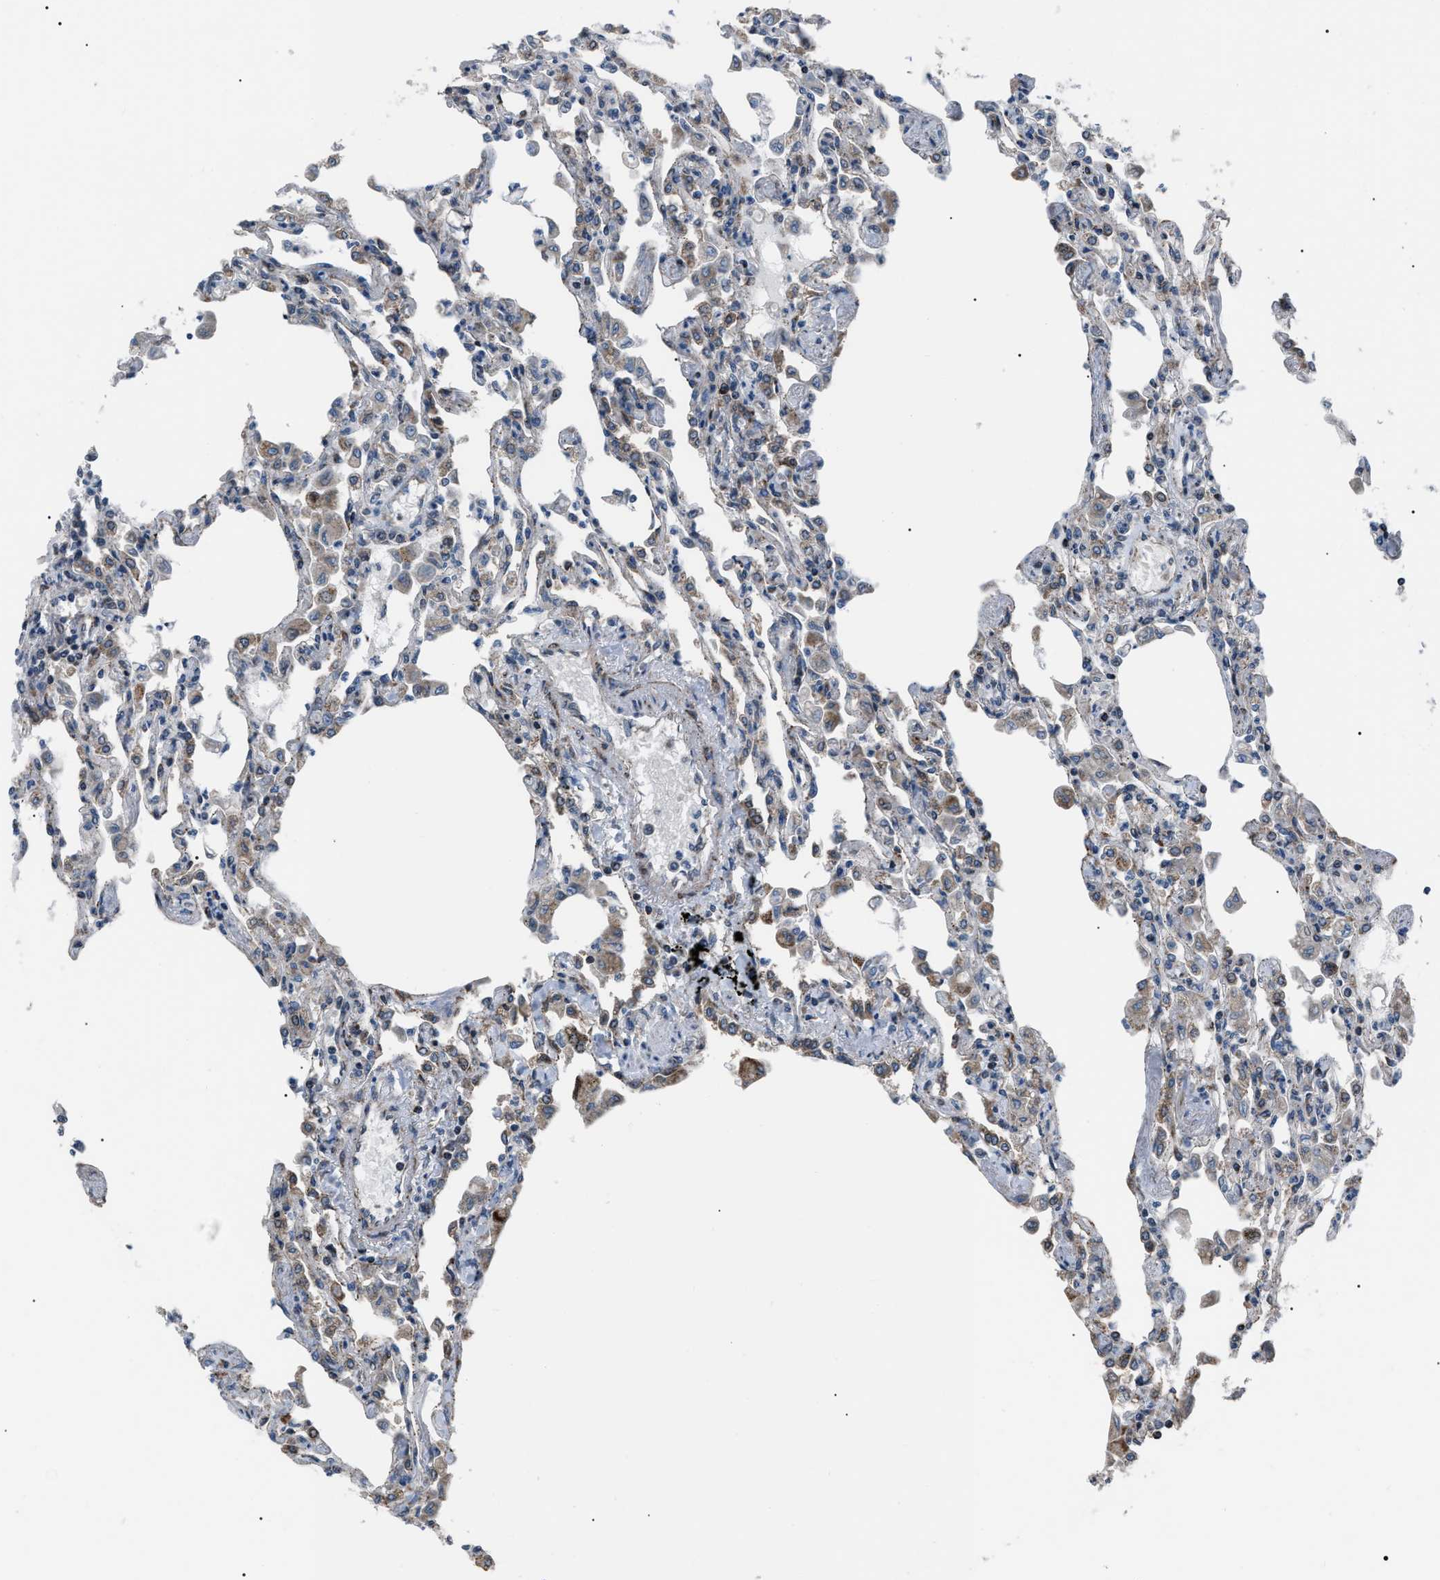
{"staining": {"intensity": "weak", "quantity": "<25%", "location": "cytoplasmic/membranous"}, "tissue": "lung", "cell_type": "Alveolar cells", "image_type": "normal", "snomed": [{"axis": "morphology", "description": "Normal tissue, NOS"}, {"axis": "topography", "description": "Bronchus"}, {"axis": "topography", "description": "Lung"}], "caption": "An immunohistochemistry micrograph of benign lung is shown. There is no staining in alveolar cells of lung. (Brightfield microscopy of DAB (3,3'-diaminobenzidine) immunohistochemistry at high magnification).", "gene": "AGO2", "patient": {"sex": "female", "age": 49}}